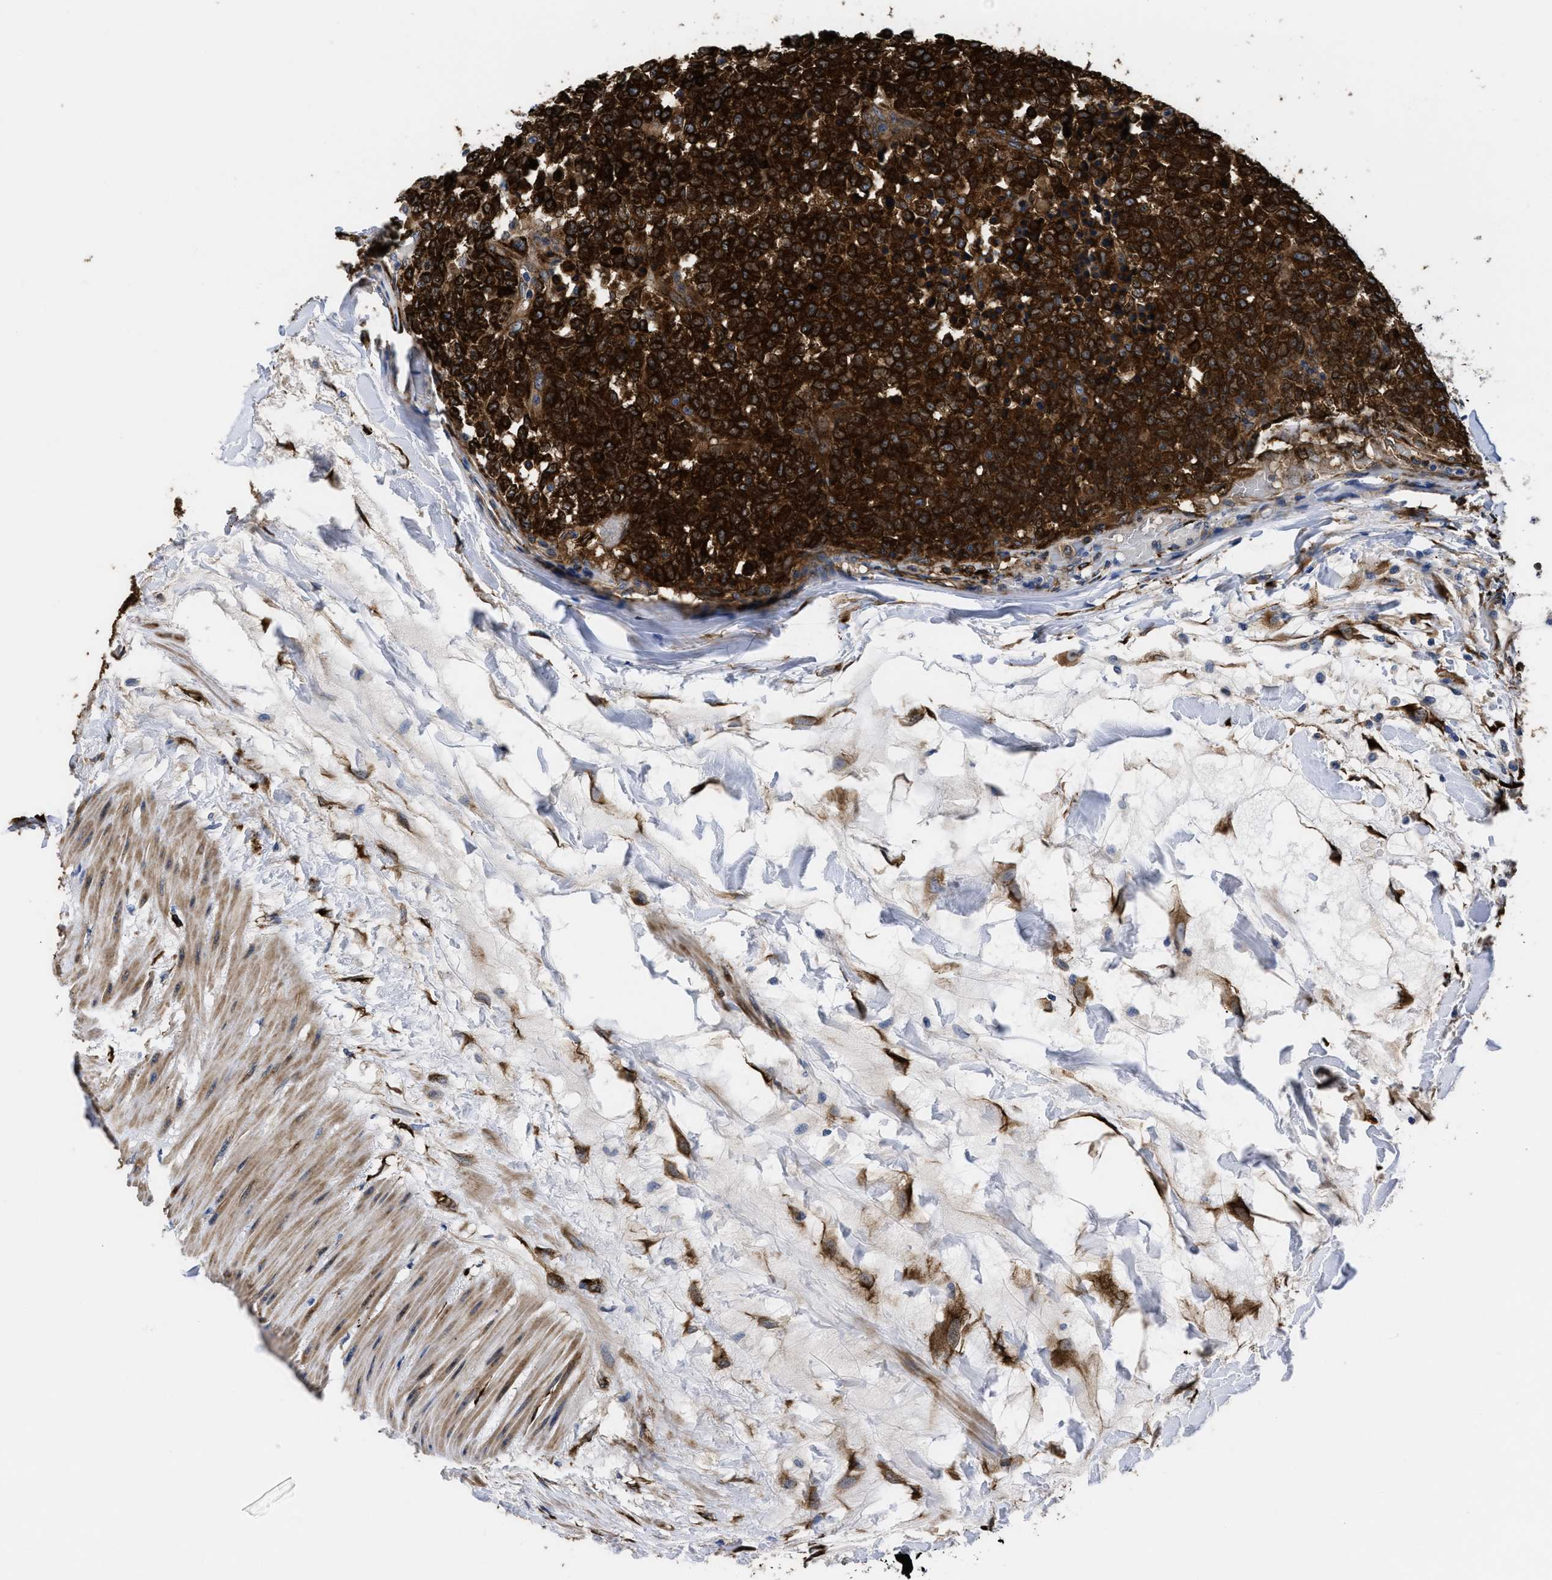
{"staining": {"intensity": "strong", "quantity": ">75%", "location": "cytoplasmic/membranous"}, "tissue": "testis cancer", "cell_type": "Tumor cells", "image_type": "cancer", "snomed": [{"axis": "morphology", "description": "Seminoma, NOS"}, {"axis": "topography", "description": "Testis"}], "caption": "Protein expression analysis of testis cancer (seminoma) exhibits strong cytoplasmic/membranous expression in approximately >75% of tumor cells.", "gene": "SQLE", "patient": {"sex": "male", "age": 59}}